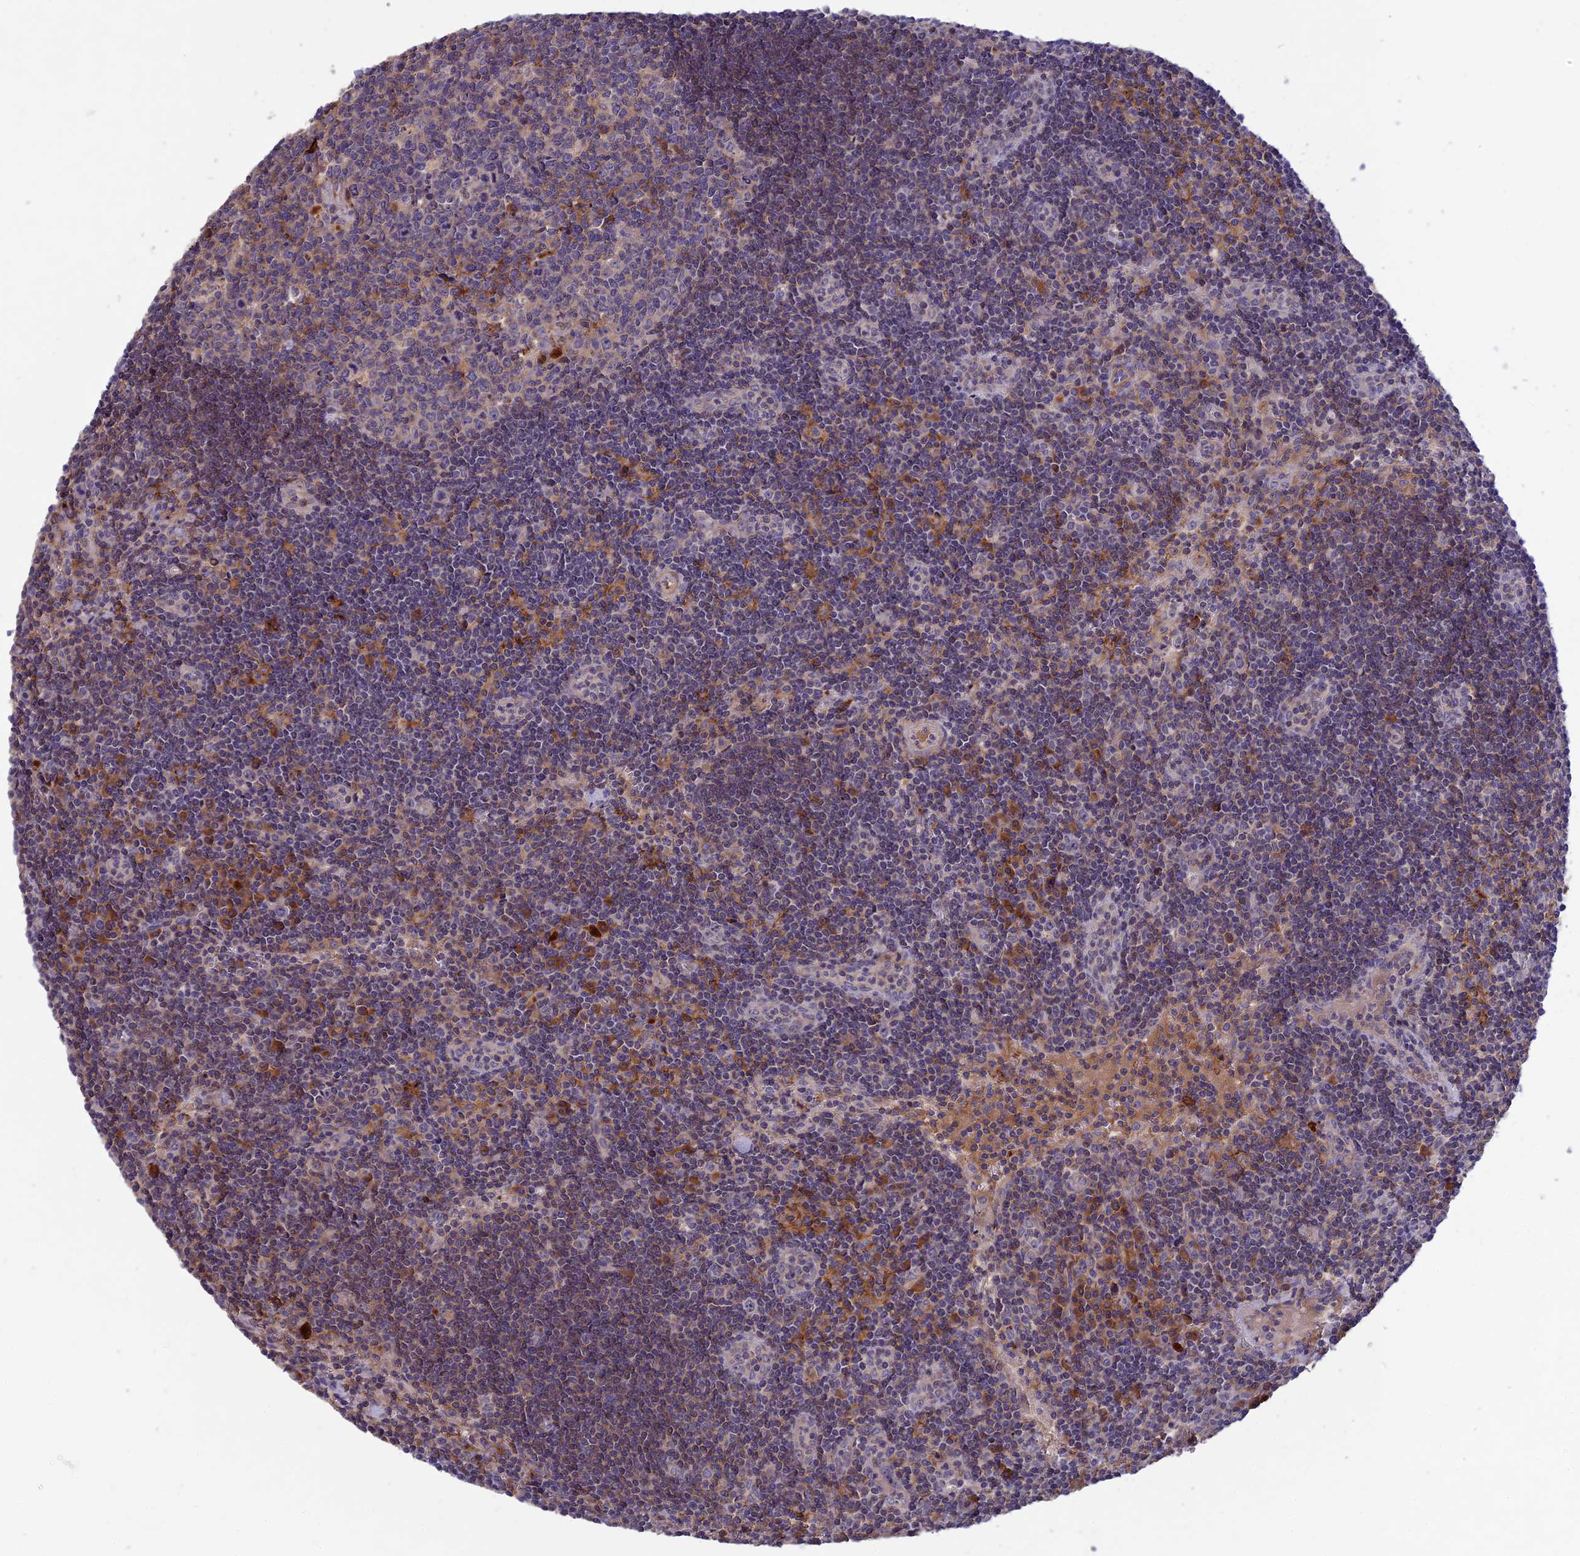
{"staining": {"intensity": "moderate", "quantity": "<25%", "location": "cytoplasmic/membranous"}, "tissue": "lymph node", "cell_type": "Germinal center cells", "image_type": "normal", "snomed": [{"axis": "morphology", "description": "Normal tissue, NOS"}, {"axis": "topography", "description": "Lymph node"}], "caption": "Immunohistochemical staining of benign human lymph node reveals low levels of moderate cytoplasmic/membranous staining in approximately <25% of germinal center cells. (DAB (3,3'-diaminobenzidine) = brown stain, brightfield microscopy at high magnification).", "gene": "ADO", "patient": {"sex": "female", "age": 32}}